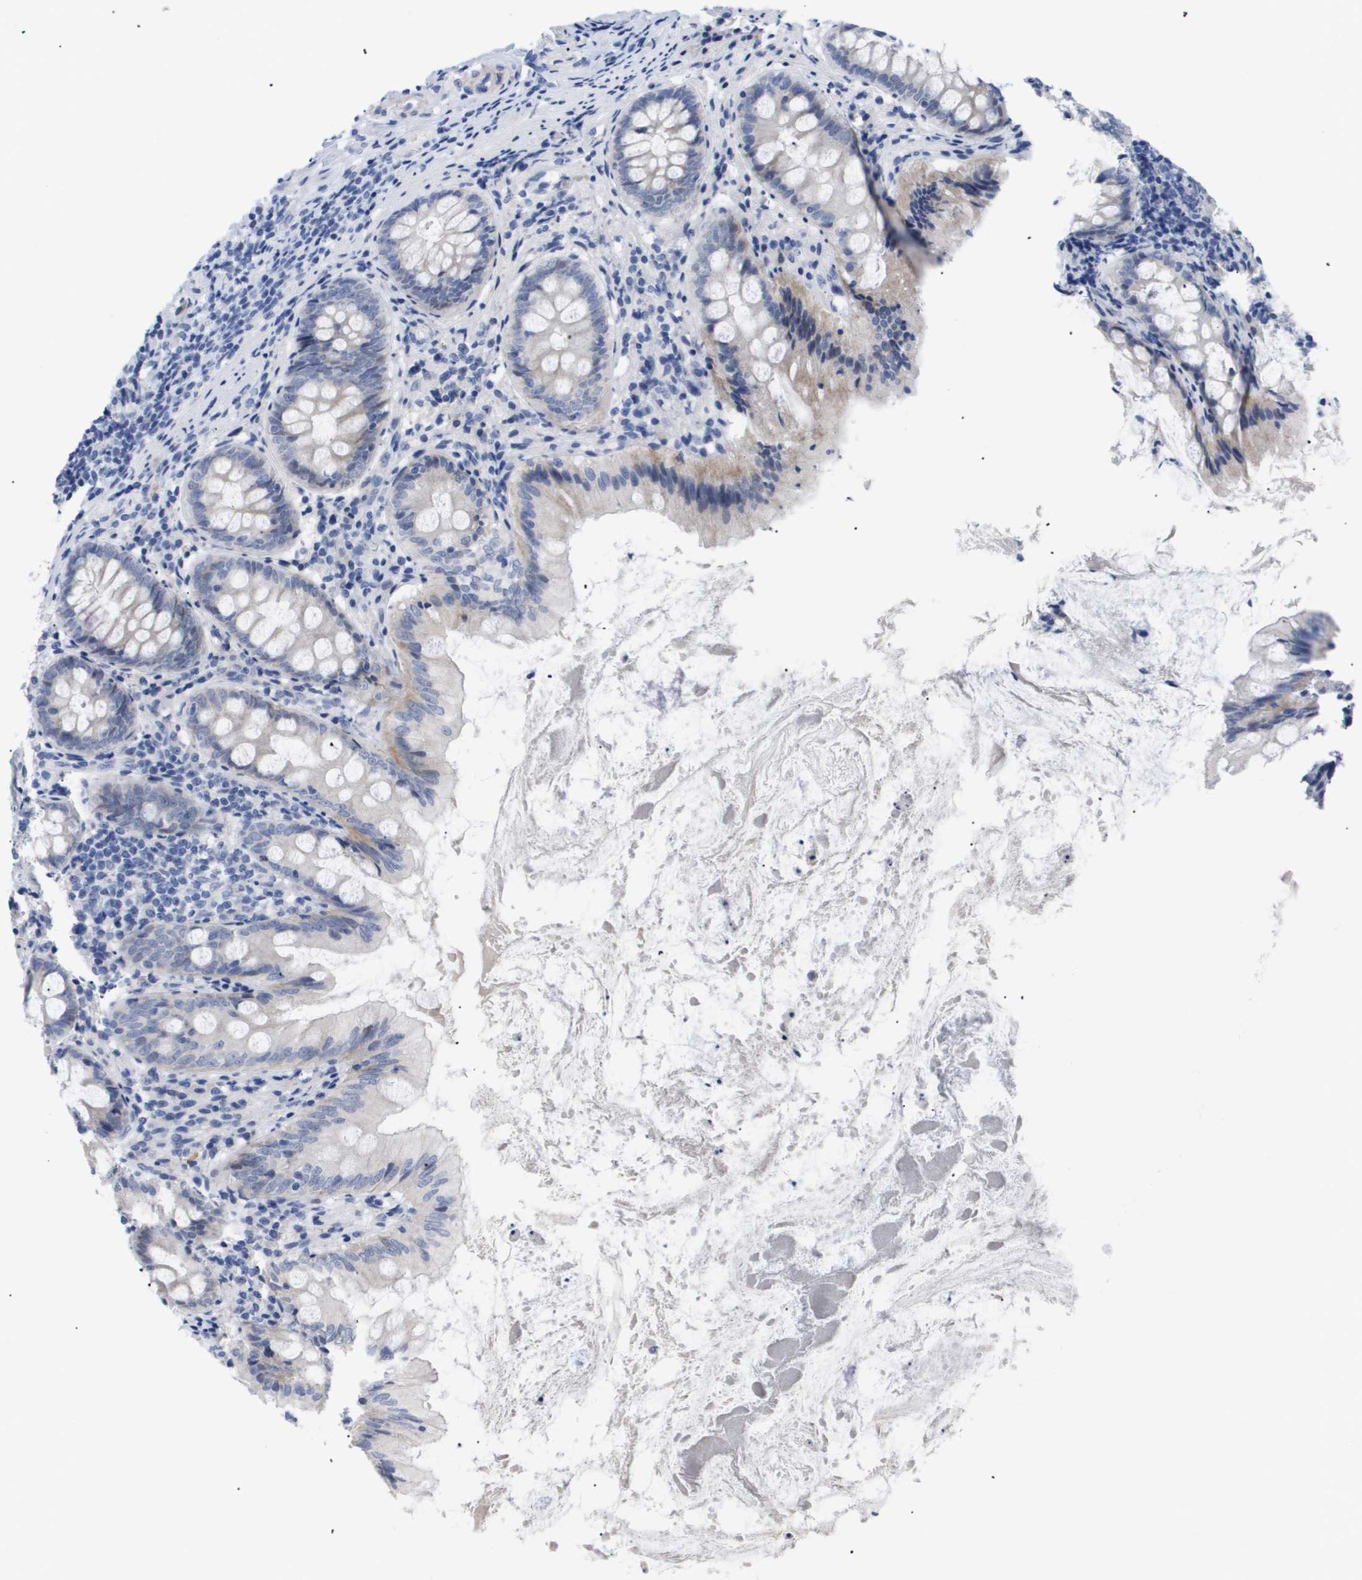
{"staining": {"intensity": "weak", "quantity": "25%-75%", "location": "cytoplasmic/membranous"}, "tissue": "appendix", "cell_type": "Glandular cells", "image_type": "normal", "snomed": [{"axis": "morphology", "description": "Normal tissue, NOS"}, {"axis": "topography", "description": "Appendix"}], "caption": "DAB immunohistochemical staining of benign human appendix shows weak cytoplasmic/membranous protein positivity in about 25%-75% of glandular cells. Ihc stains the protein of interest in brown and the nuclei are stained blue.", "gene": "CAV3", "patient": {"sex": "female", "age": 77}}